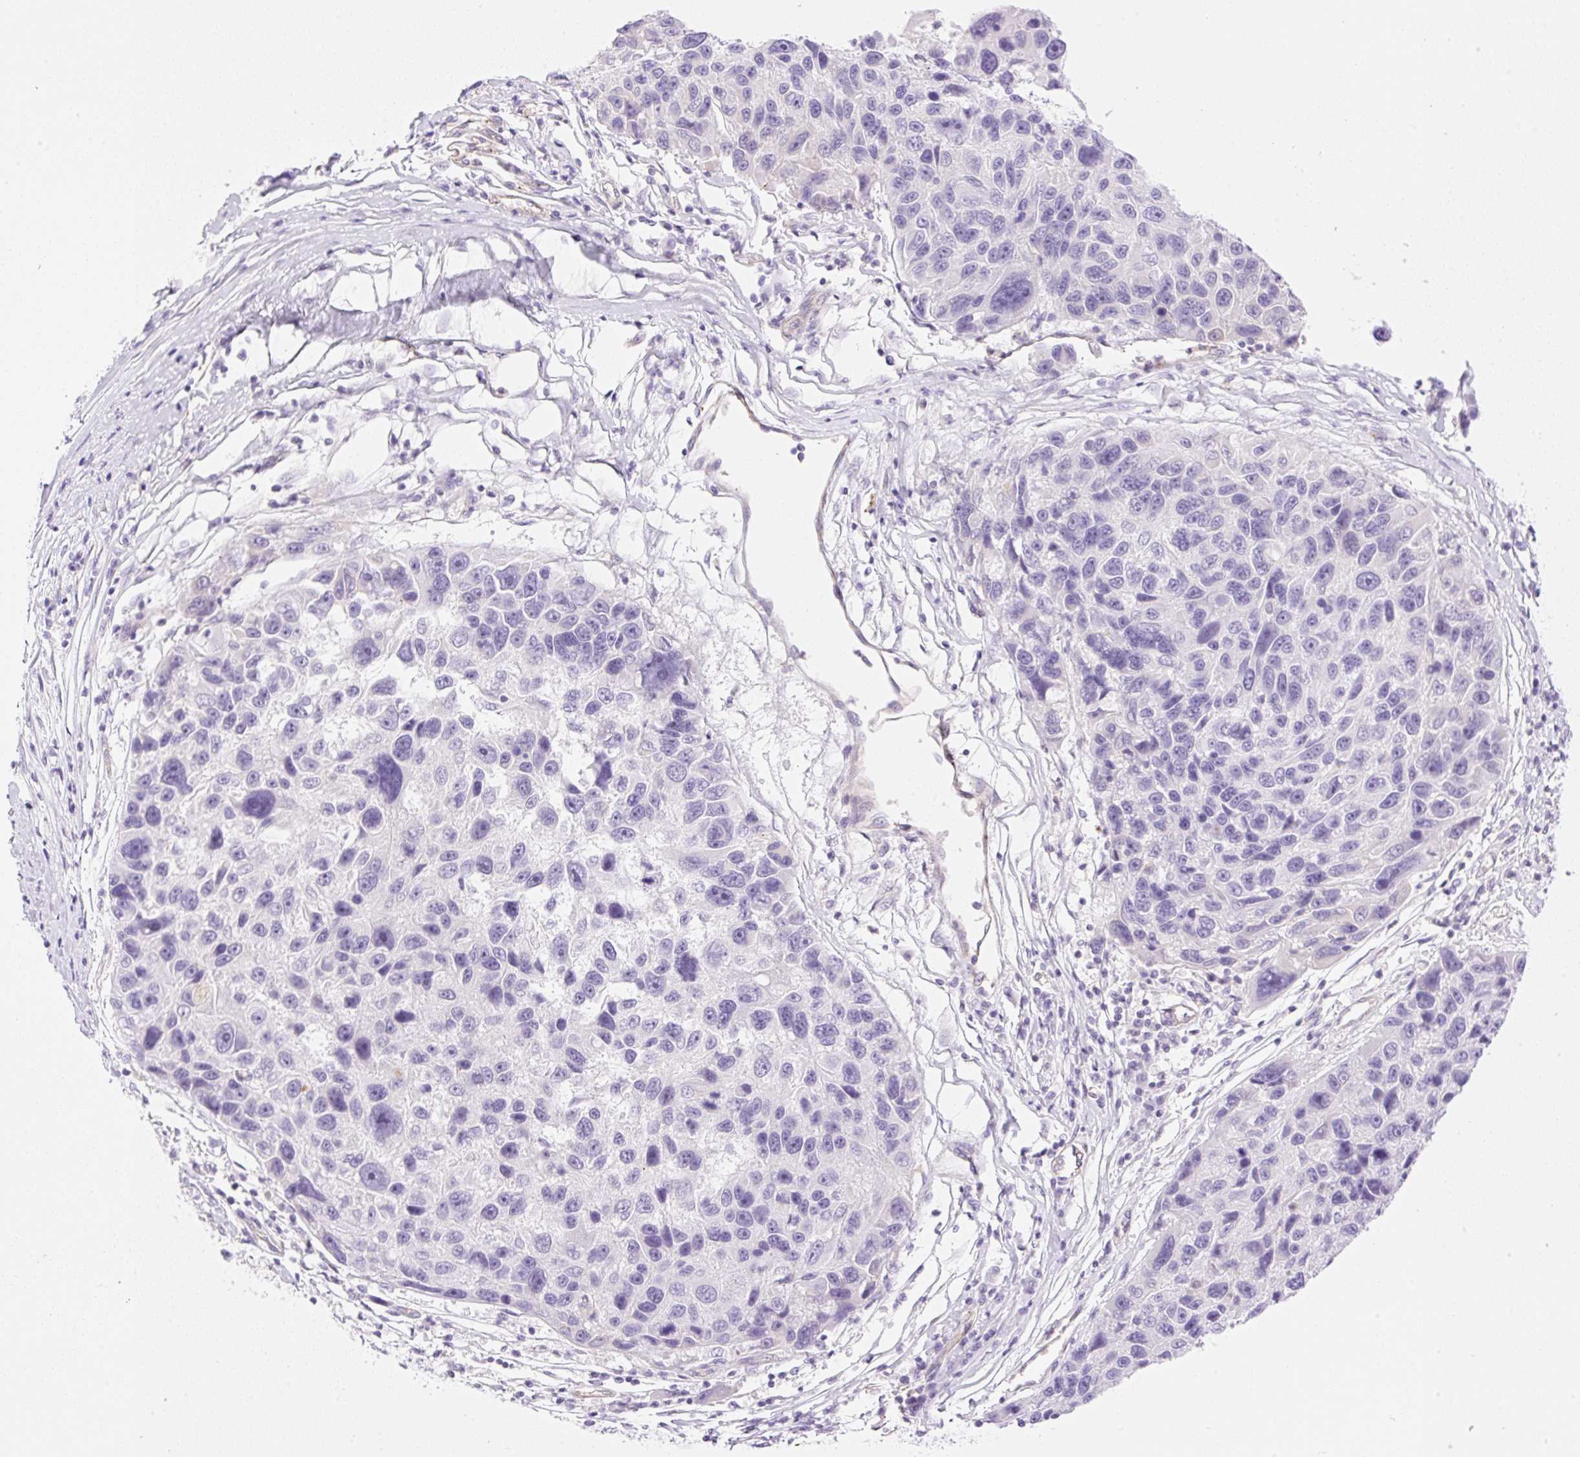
{"staining": {"intensity": "negative", "quantity": "none", "location": "none"}, "tissue": "melanoma", "cell_type": "Tumor cells", "image_type": "cancer", "snomed": [{"axis": "morphology", "description": "Malignant melanoma, NOS"}, {"axis": "topography", "description": "Skin"}], "caption": "Malignant melanoma stained for a protein using IHC reveals no positivity tumor cells.", "gene": "EHD3", "patient": {"sex": "male", "age": 53}}